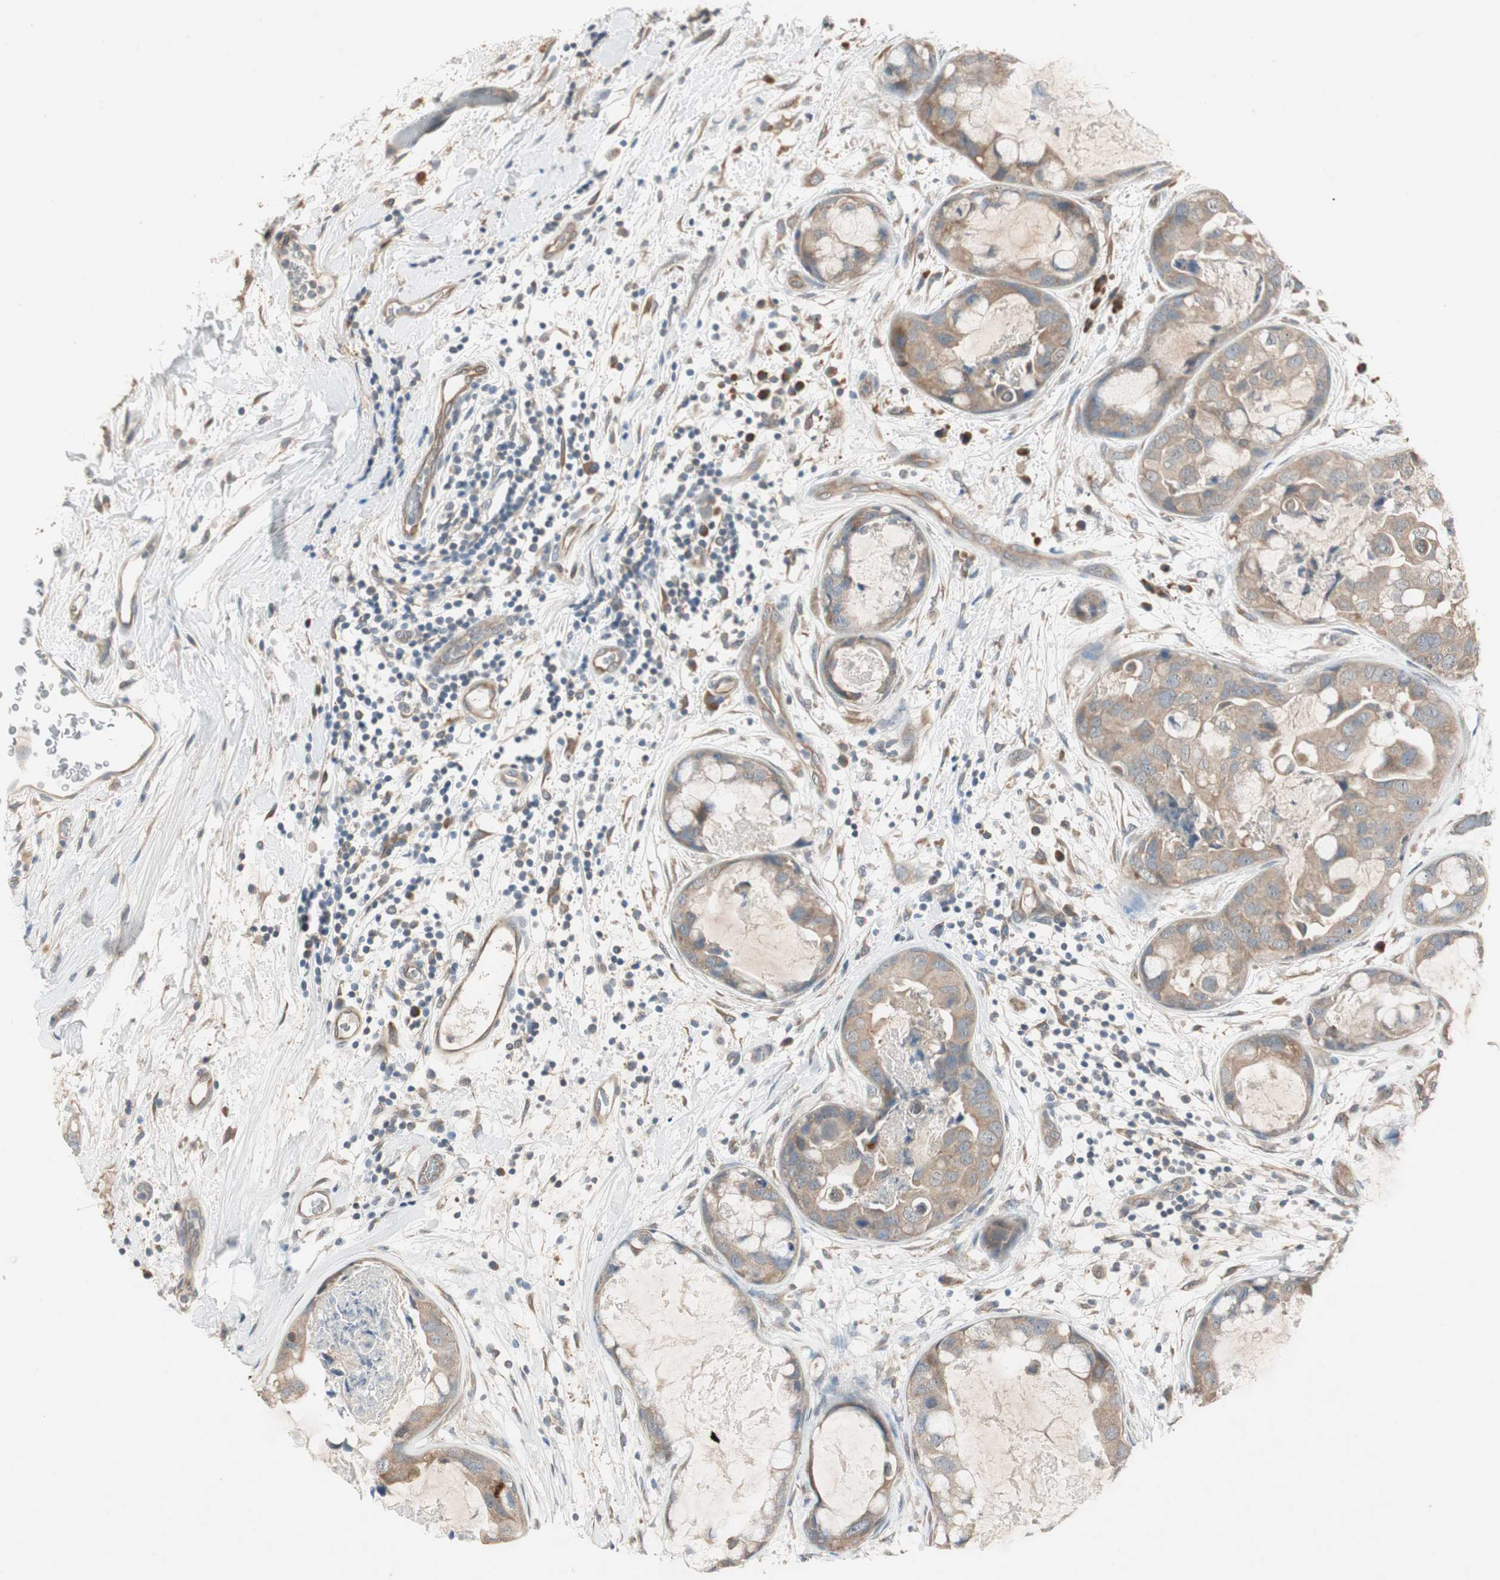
{"staining": {"intensity": "moderate", "quantity": ">75%", "location": "cytoplasmic/membranous"}, "tissue": "breast cancer", "cell_type": "Tumor cells", "image_type": "cancer", "snomed": [{"axis": "morphology", "description": "Duct carcinoma"}, {"axis": "topography", "description": "Breast"}], "caption": "This is a photomicrograph of immunohistochemistry (IHC) staining of breast cancer, which shows moderate staining in the cytoplasmic/membranous of tumor cells.", "gene": "NCLN", "patient": {"sex": "female", "age": 40}}